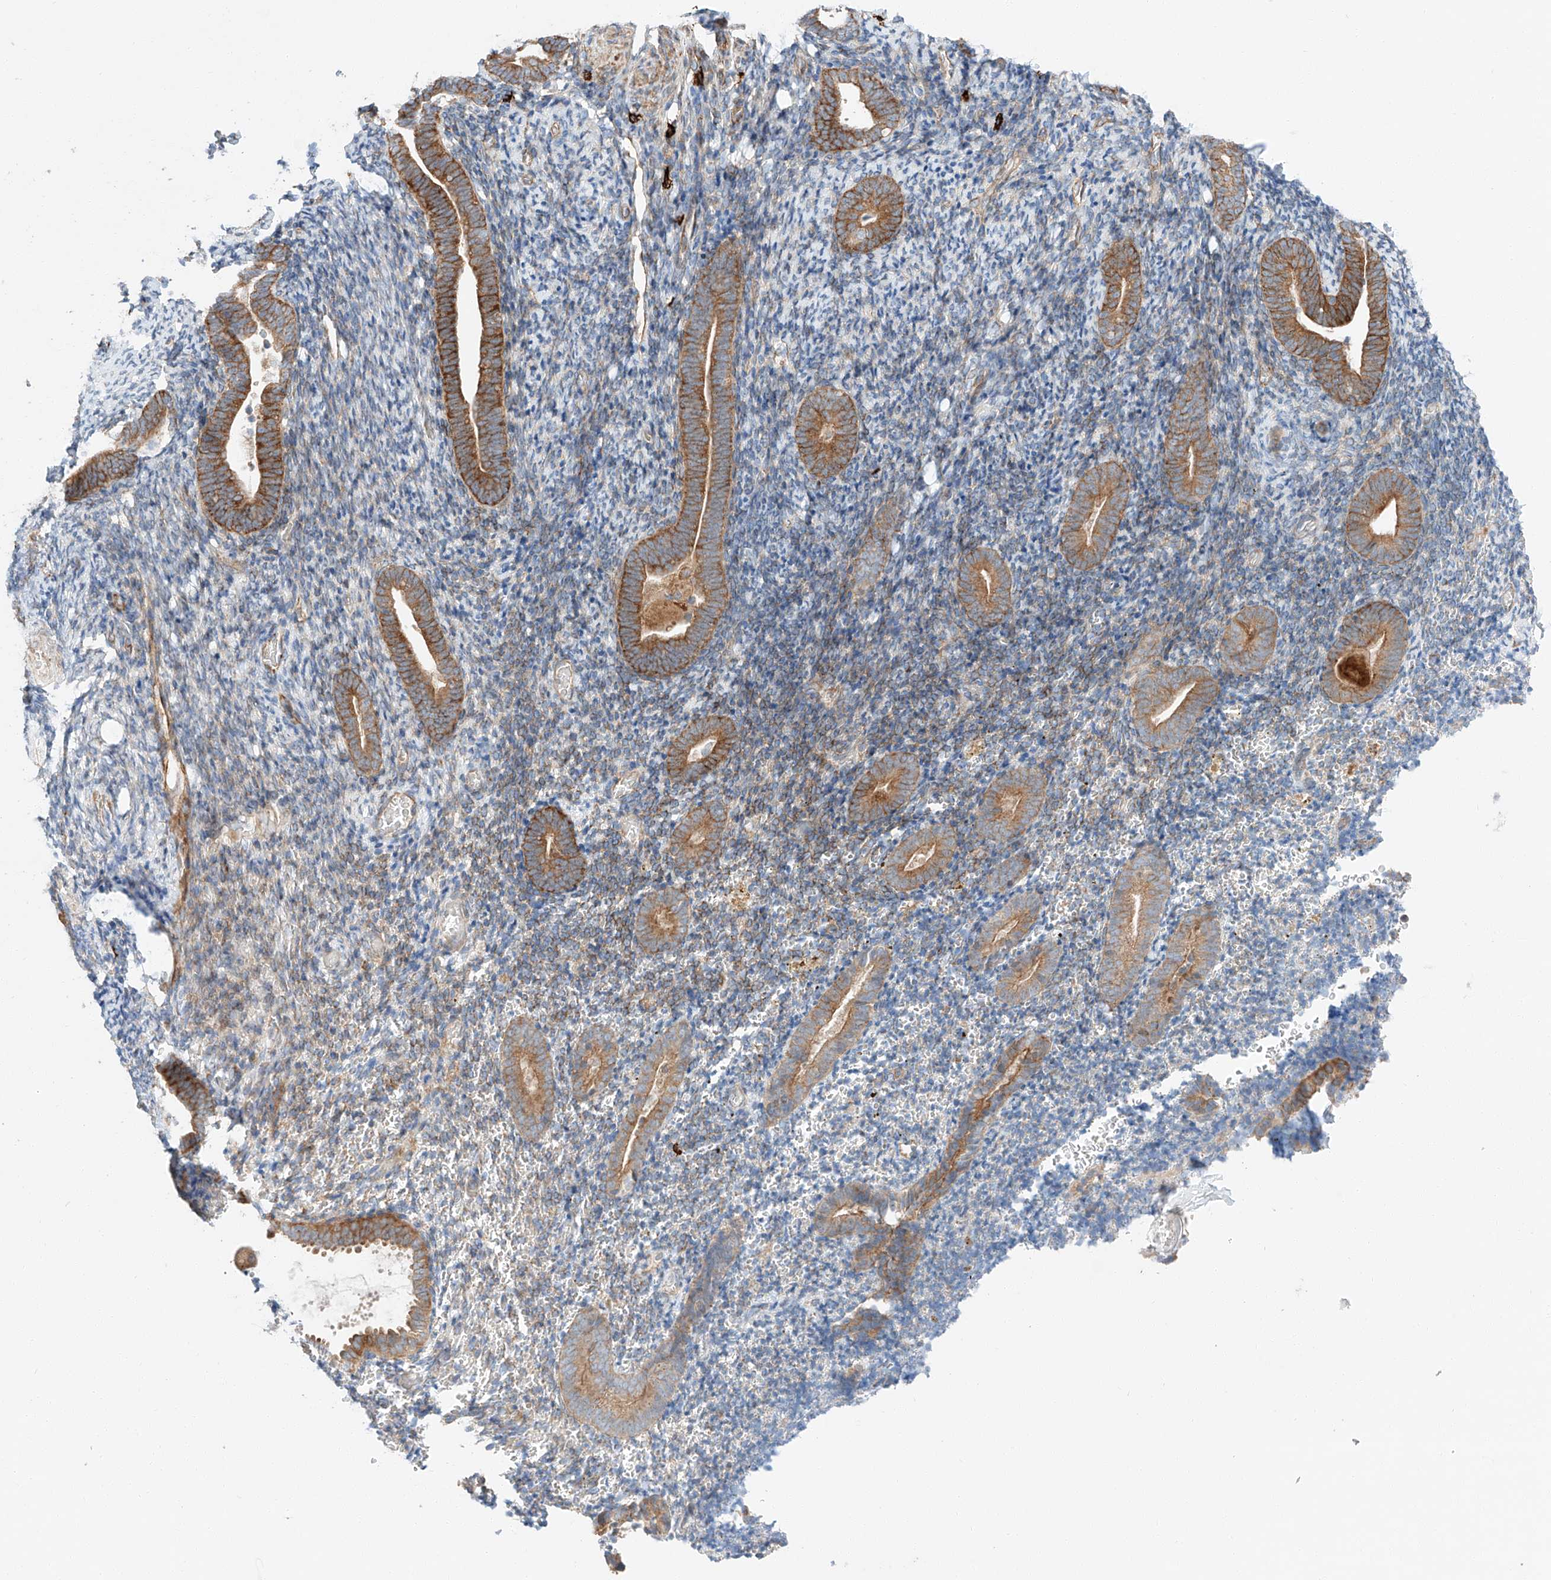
{"staining": {"intensity": "weak", "quantity": "<25%", "location": "cytoplasmic/membranous"}, "tissue": "endometrium", "cell_type": "Cells in endometrial stroma", "image_type": "normal", "snomed": [{"axis": "morphology", "description": "Normal tissue, NOS"}, {"axis": "topography", "description": "Endometrium"}], "caption": "This photomicrograph is of normal endometrium stained with immunohistochemistry (IHC) to label a protein in brown with the nuclei are counter-stained blue. There is no staining in cells in endometrial stroma.", "gene": "MINDY4", "patient": {"sex": "female", "age": 51}}